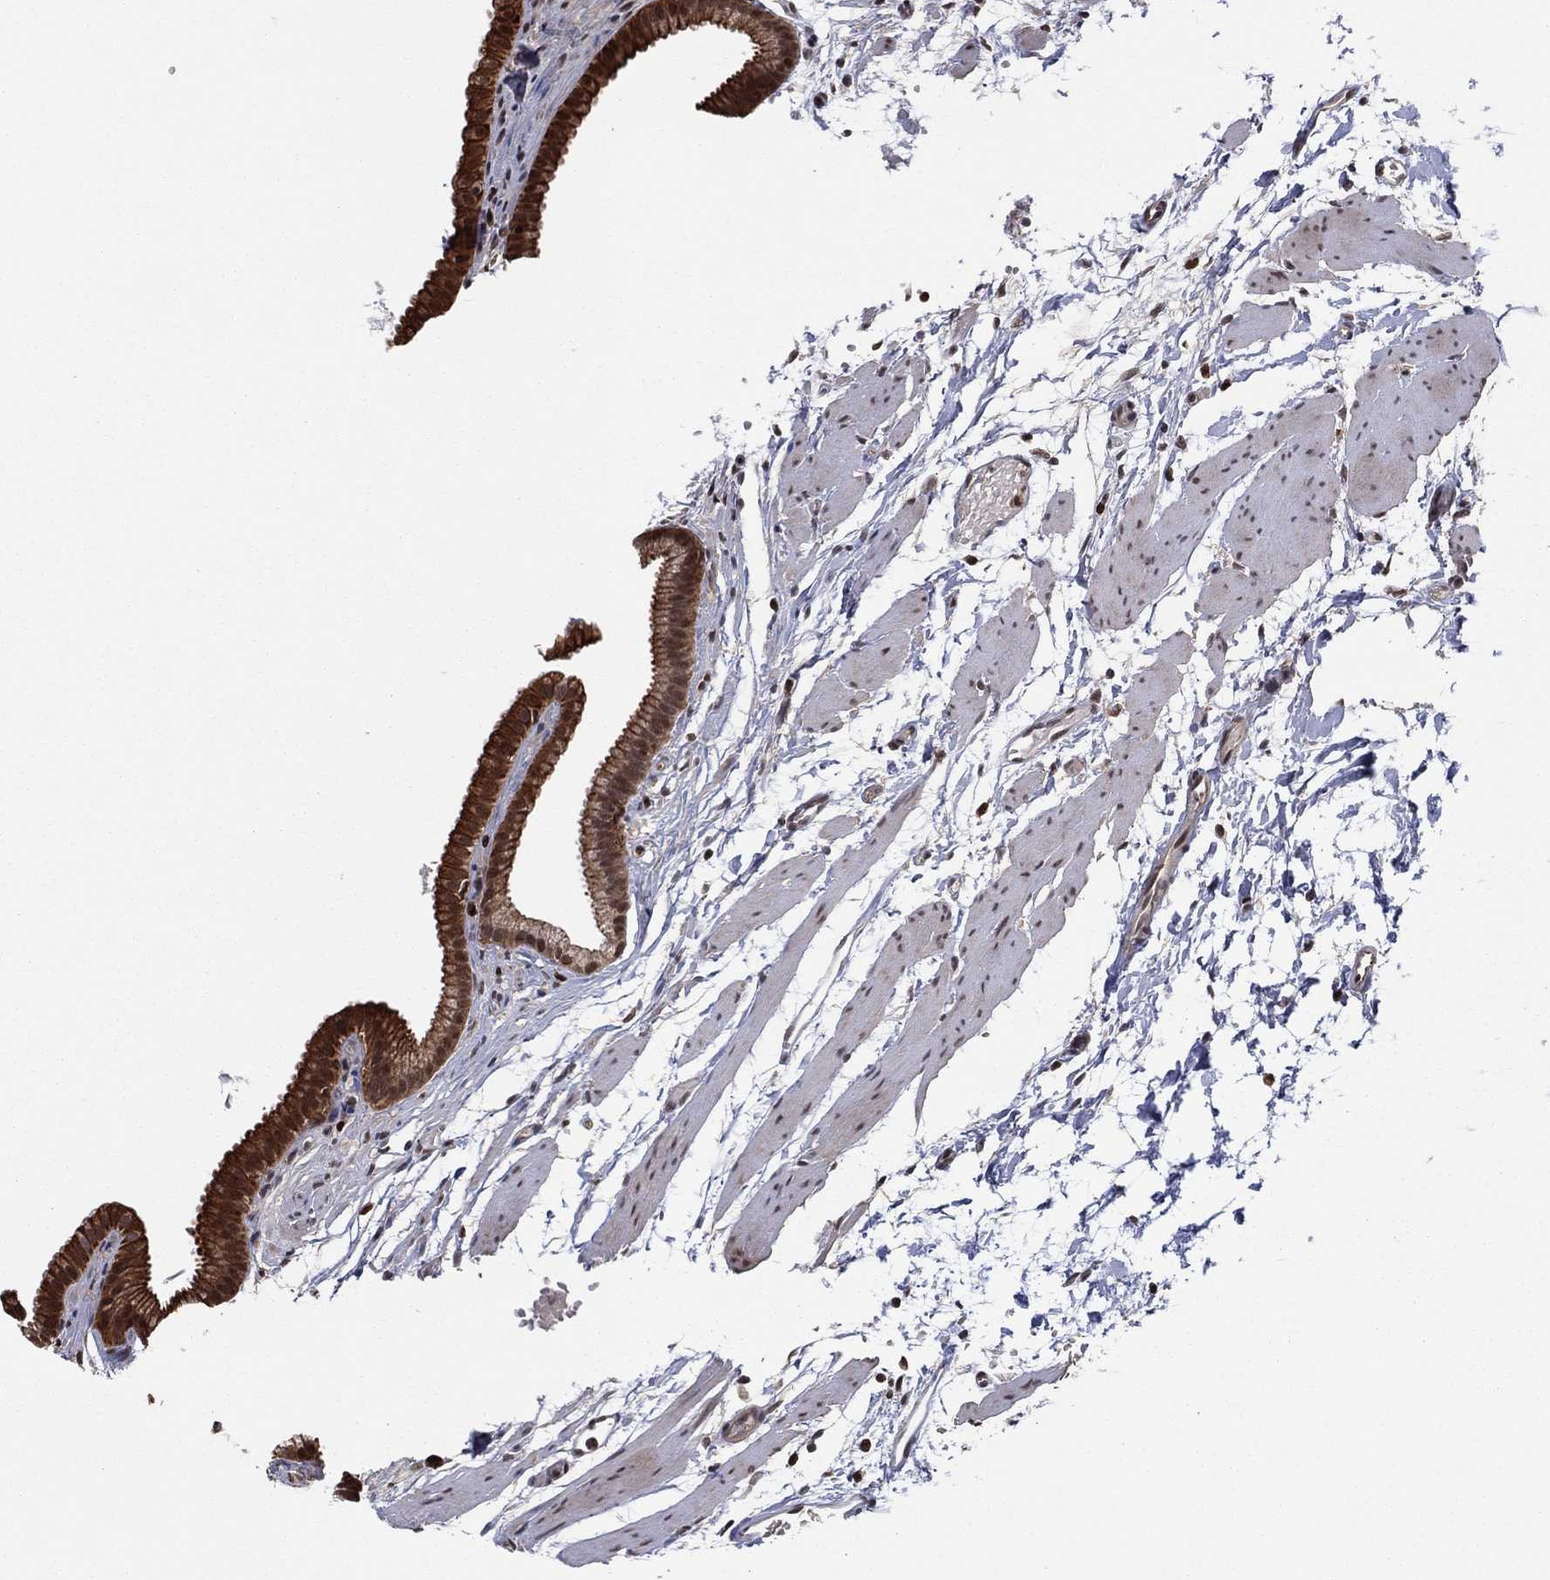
{"staining": {"intensity": "strong", "quantity": ">75%", "location": "cytoplasmic/membranous,nuclear"}, "tissue": "gallbladder", "cell_type": "Glandular cells", "image_type": "normal", "snomed": [{"axis": "morphology", "description": "Normal tissue, NOS"}, {"axis": "topography", "description": "Gallbladder"}, {"axis": "topography", "description": "Peripheral nerve tissue"}], "caption": "There is high levels of strong cytoplasmic/membranous,nuclear expression in glandular cells of benign gallbladder, as demonstrated by immunohistochemical staining (brown color).", "gene": "PSMA1", "patient": {"sex": "female", "age": 45}}